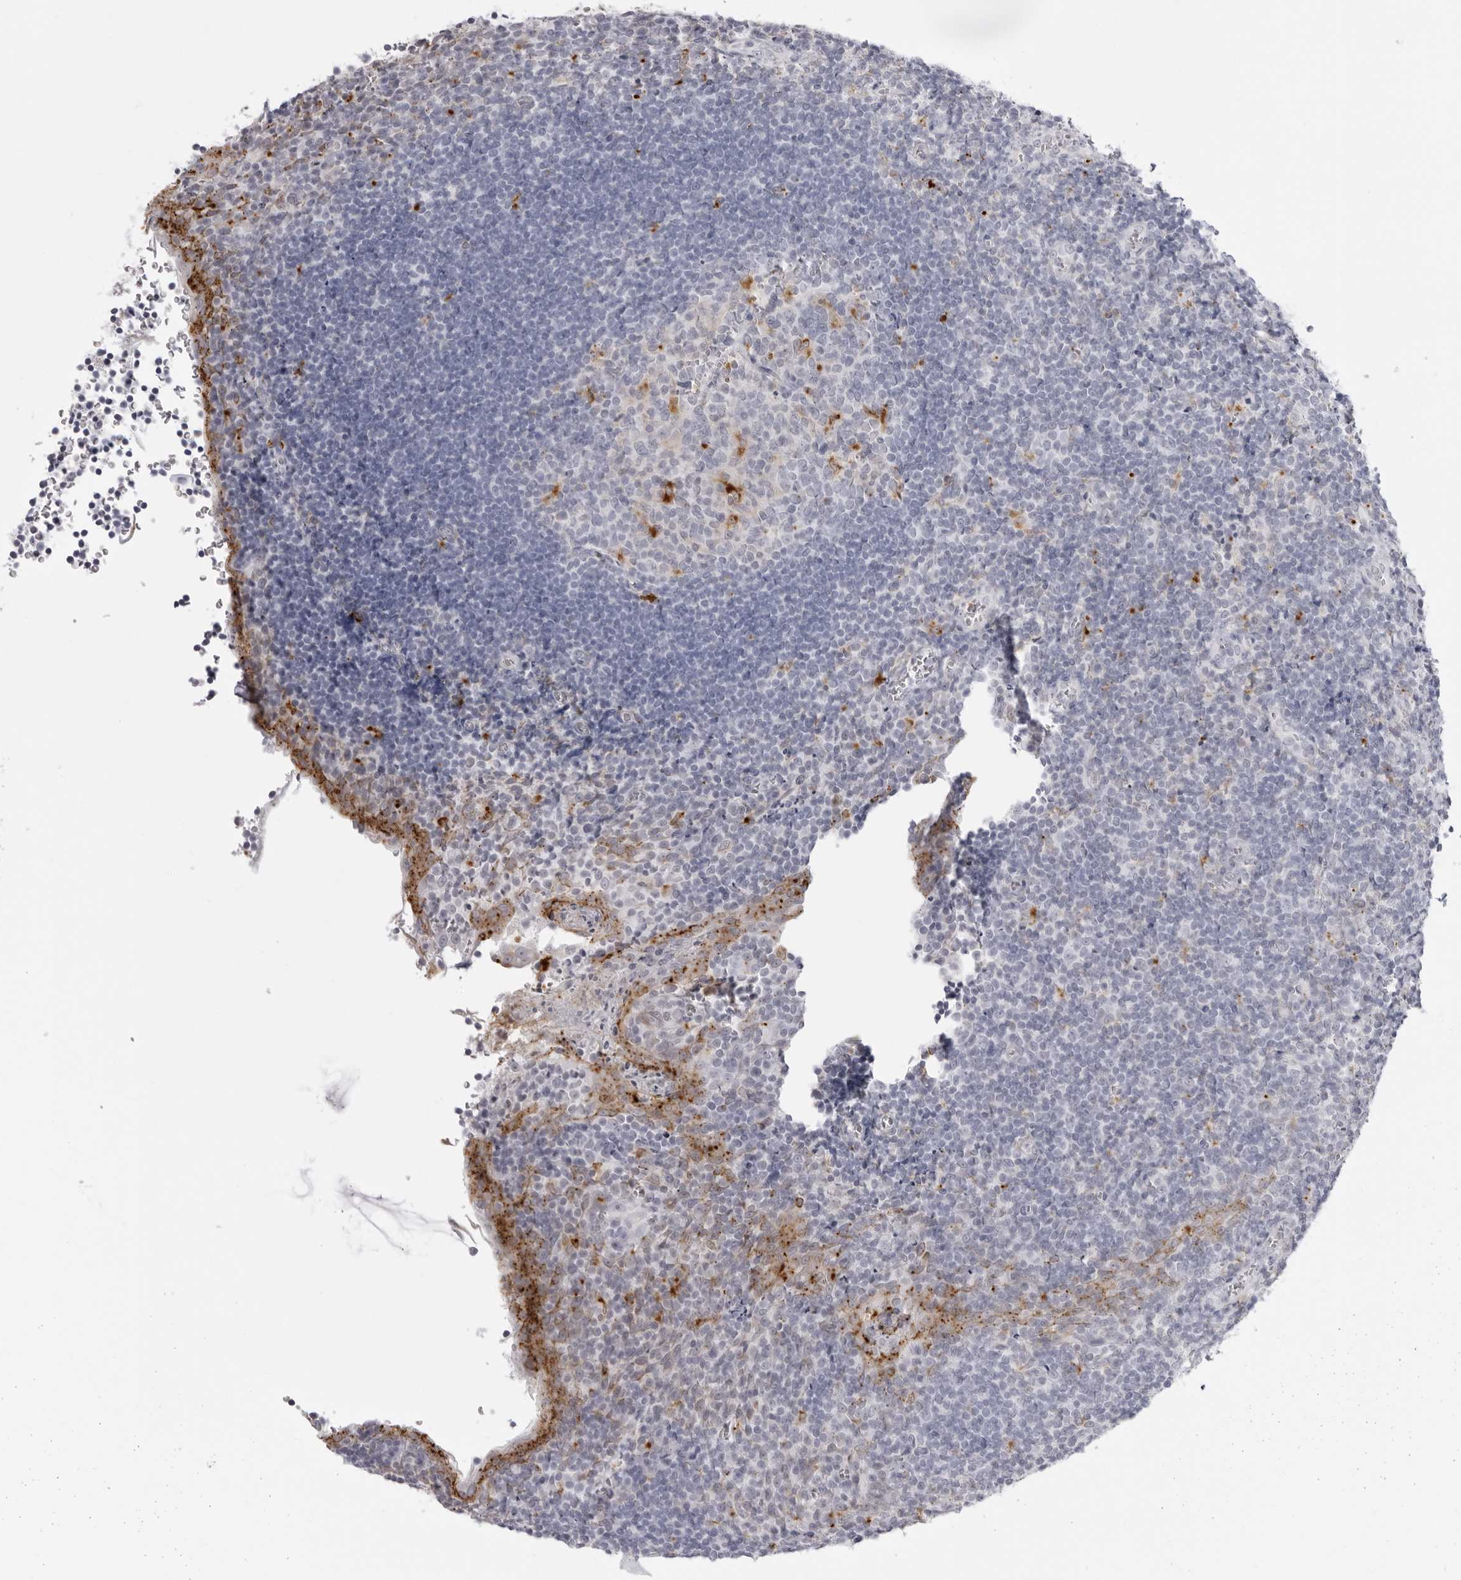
{"staining": {"intensity": "strong", "quantity": "<25%", "location": "cytoplasmic/membranous"}, "tissue": "tonsil", "cell_type": "Germinal center cells", "image_type": "normal", "snomed": [{"axis": "morphology", "description": "Normal tissue, NOS"}, {"axis": "topography", "description": "Tonsil"}], "caption": "Human tonsil stained with a brown dye demonstrates strong cytoplasmic/membranous positive staining in about <25% of germinal center cells.", "gene": "IL25", "patient": {"sex": "male", "age": 27}}